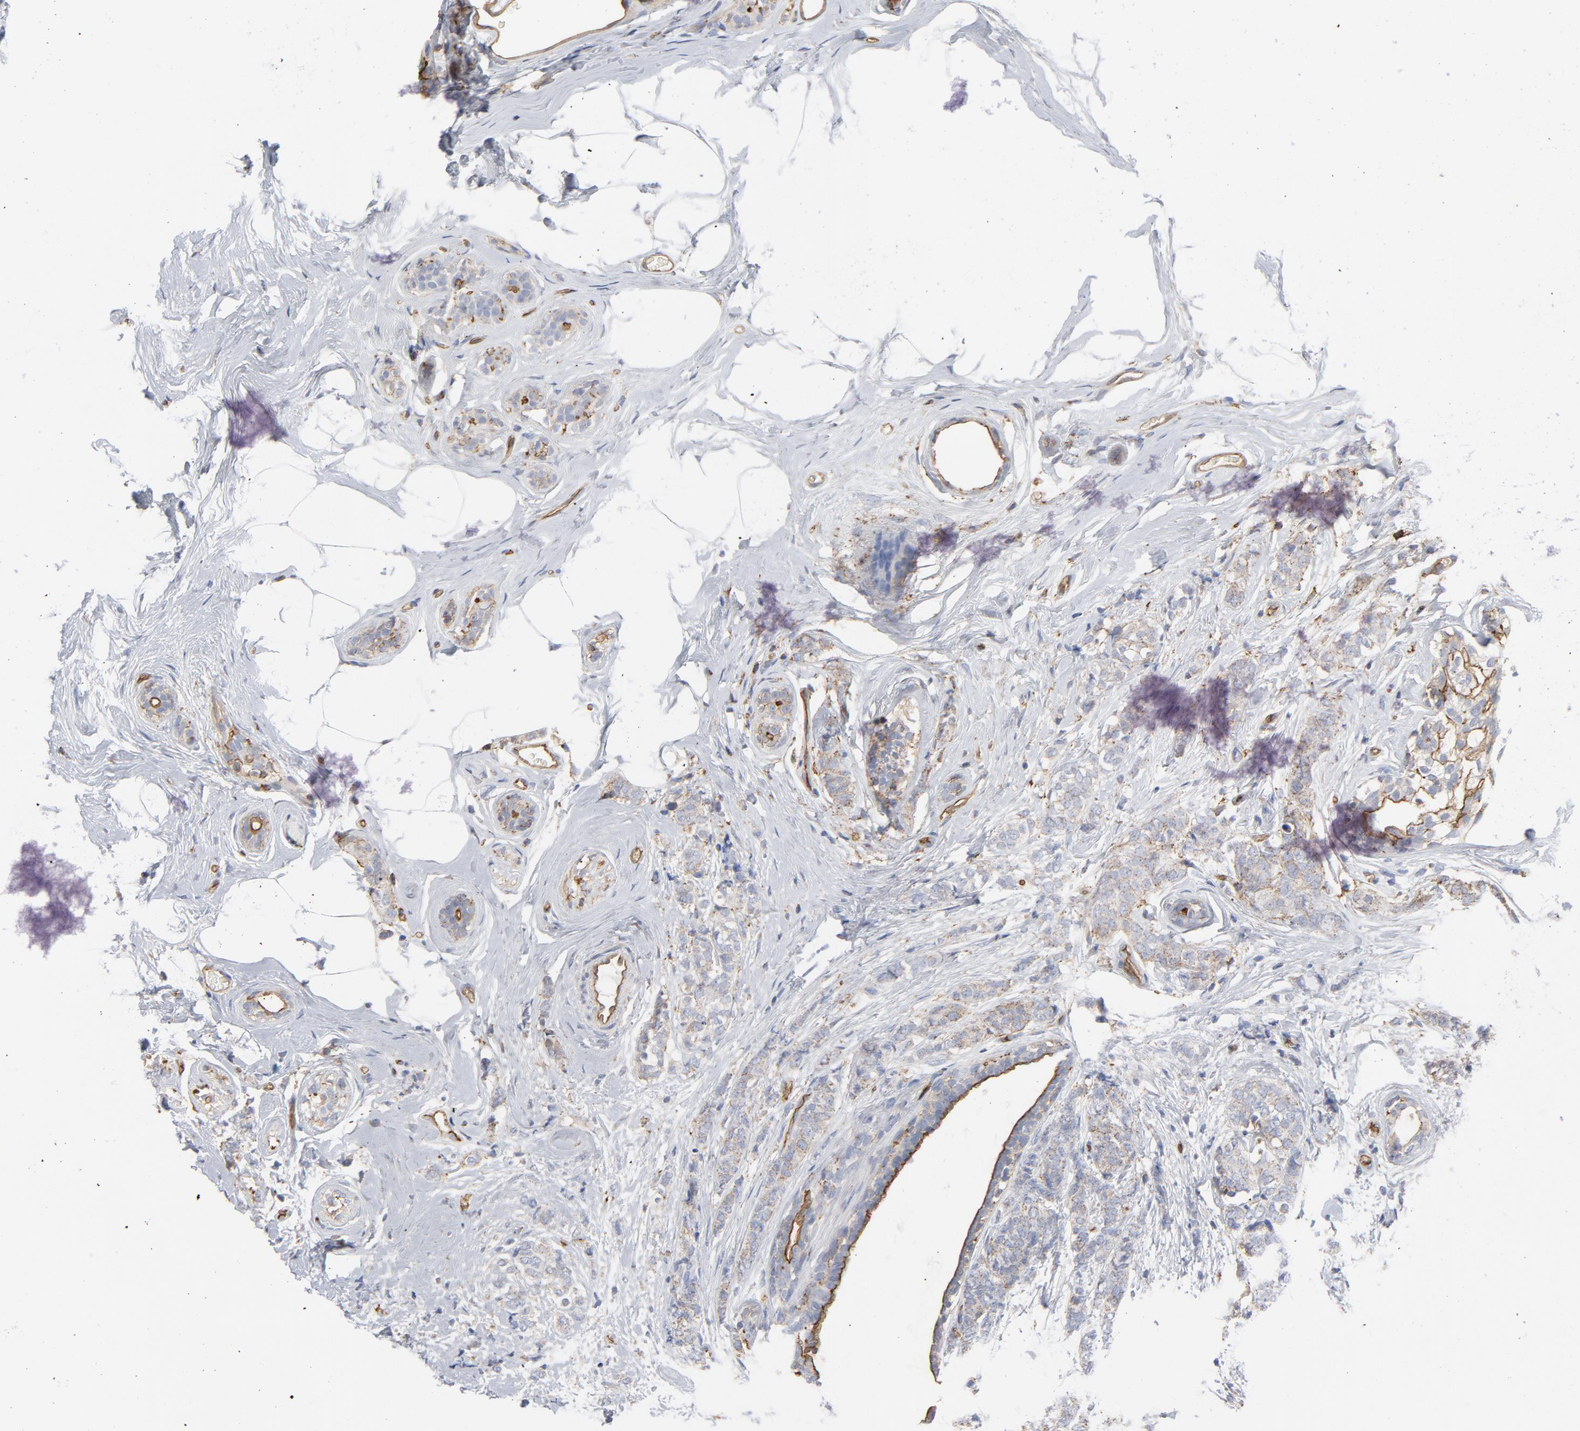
{"staining": {"intensity": "weak", "quantity": ">75%", "location": "cytoplasmic/membranous"}, "tissue": "breast cancer", "cell_type": "Tumor cells", "image_type": "cancer", "snomed": [{"axis": "morphology", "description": "Lobular carcinoma"}, {"axis": "topography", "description": "Breast"}], "caption": "DAB immunohistochemical staining of human breast cancer (lobular carcinoma) displays weak cytoplasmic/membranous protein staining in about >75% of tumor cells.", "gene": "OXA1L", "patient": {"sex": "female", "age": 60}}